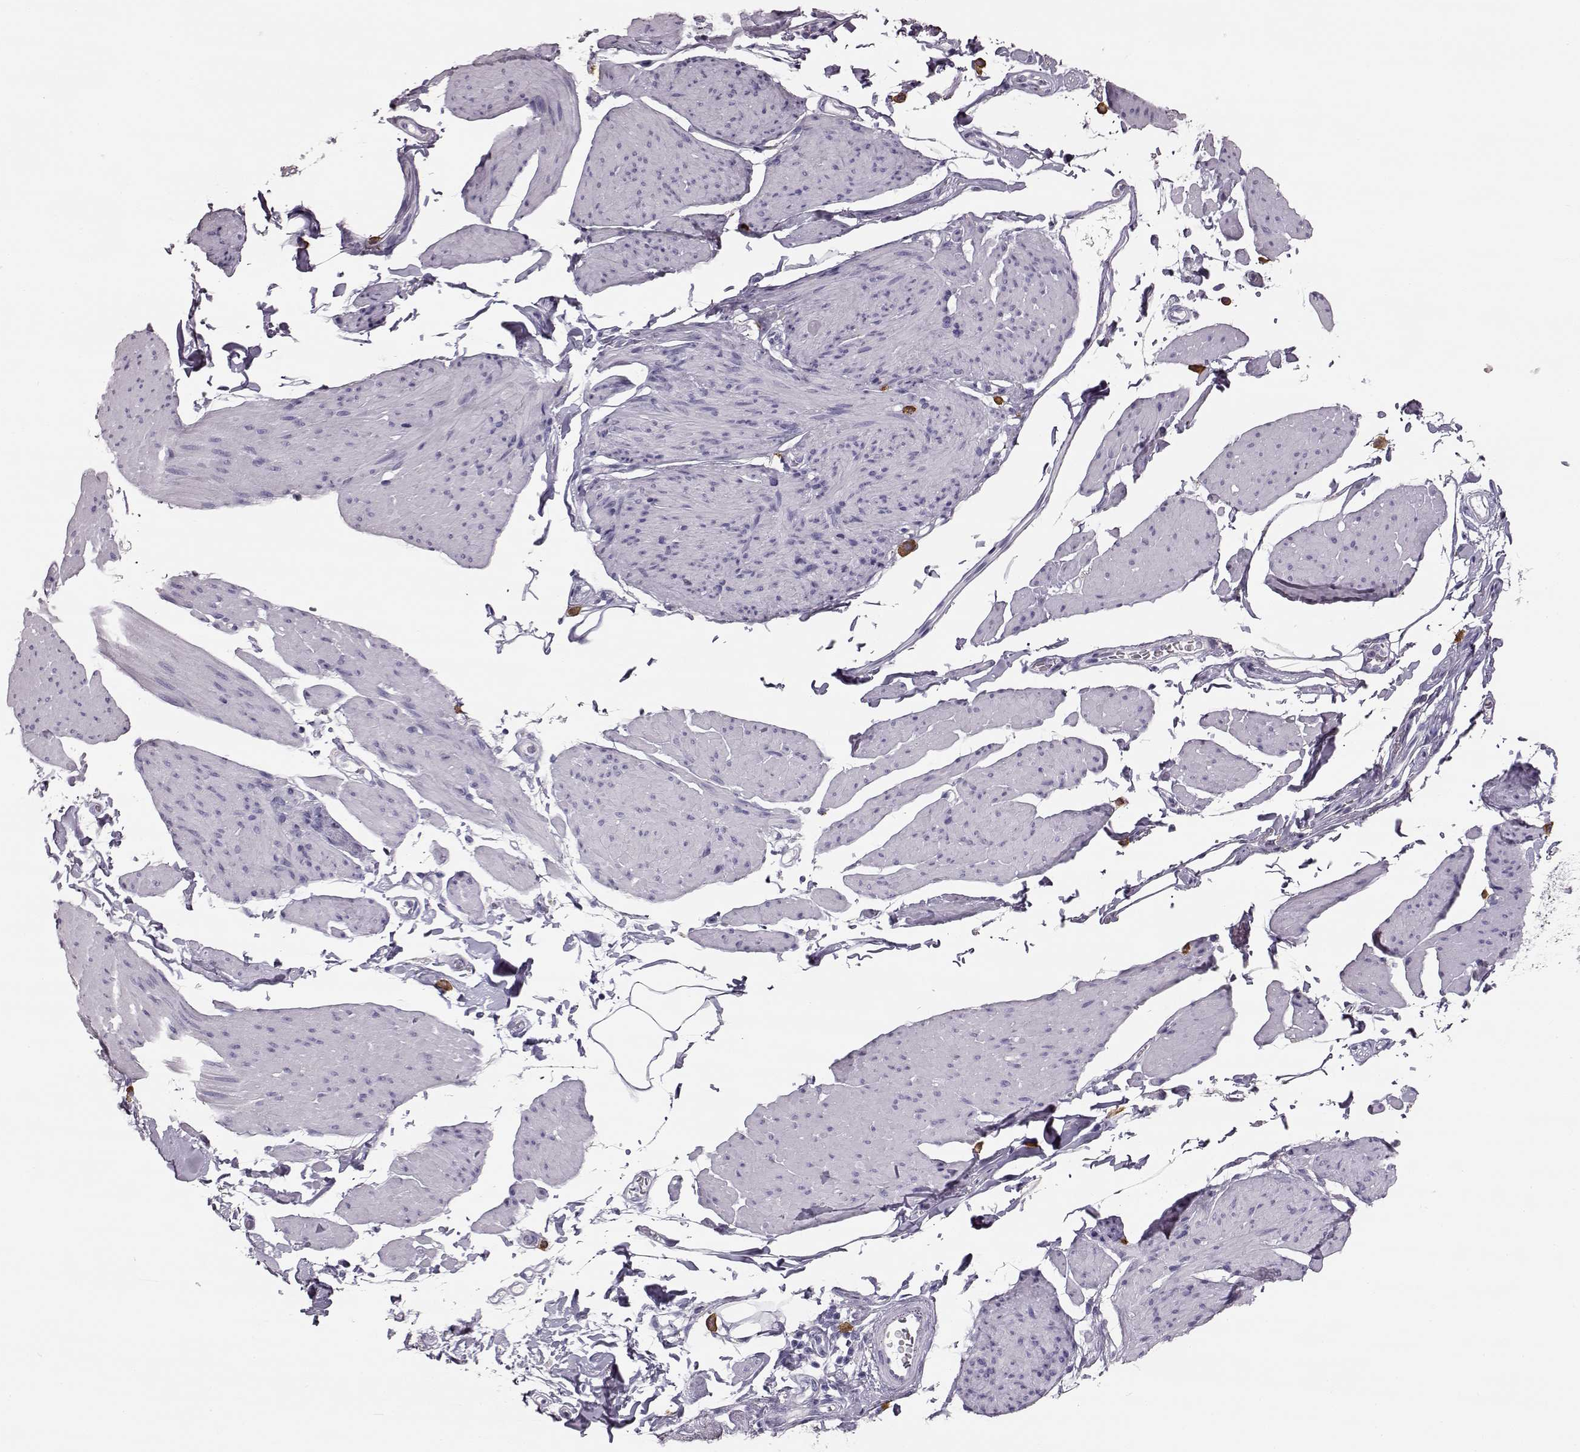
{"staining": {"intensity": "negative", "quantity": "none", "location": "none"}, "tissue": "smooth muscle", "cell_type": "Smooth muscle cells", "image_type": "normal", "snomed": [{"axis": "morphology", "description": "Normal tissue, NOS"}, {"axis": "topography", "description": "Adipose tissue"}, {"axis": "topography", "description": "Smooth muscle"}, {"axis": "topography", "description": "Peripheral nerve tissue"}], "caption": "Smooth muscle cells show no significant positivity in unremarkable smooth muscle. The staining is performed using DAB (3,3'-diaminobenzidine) brown chromogen with nuclei counter-stained in using hematoxylin.", "gene": "NPTXR", "patient": {"sex": "male", "age": 83}}